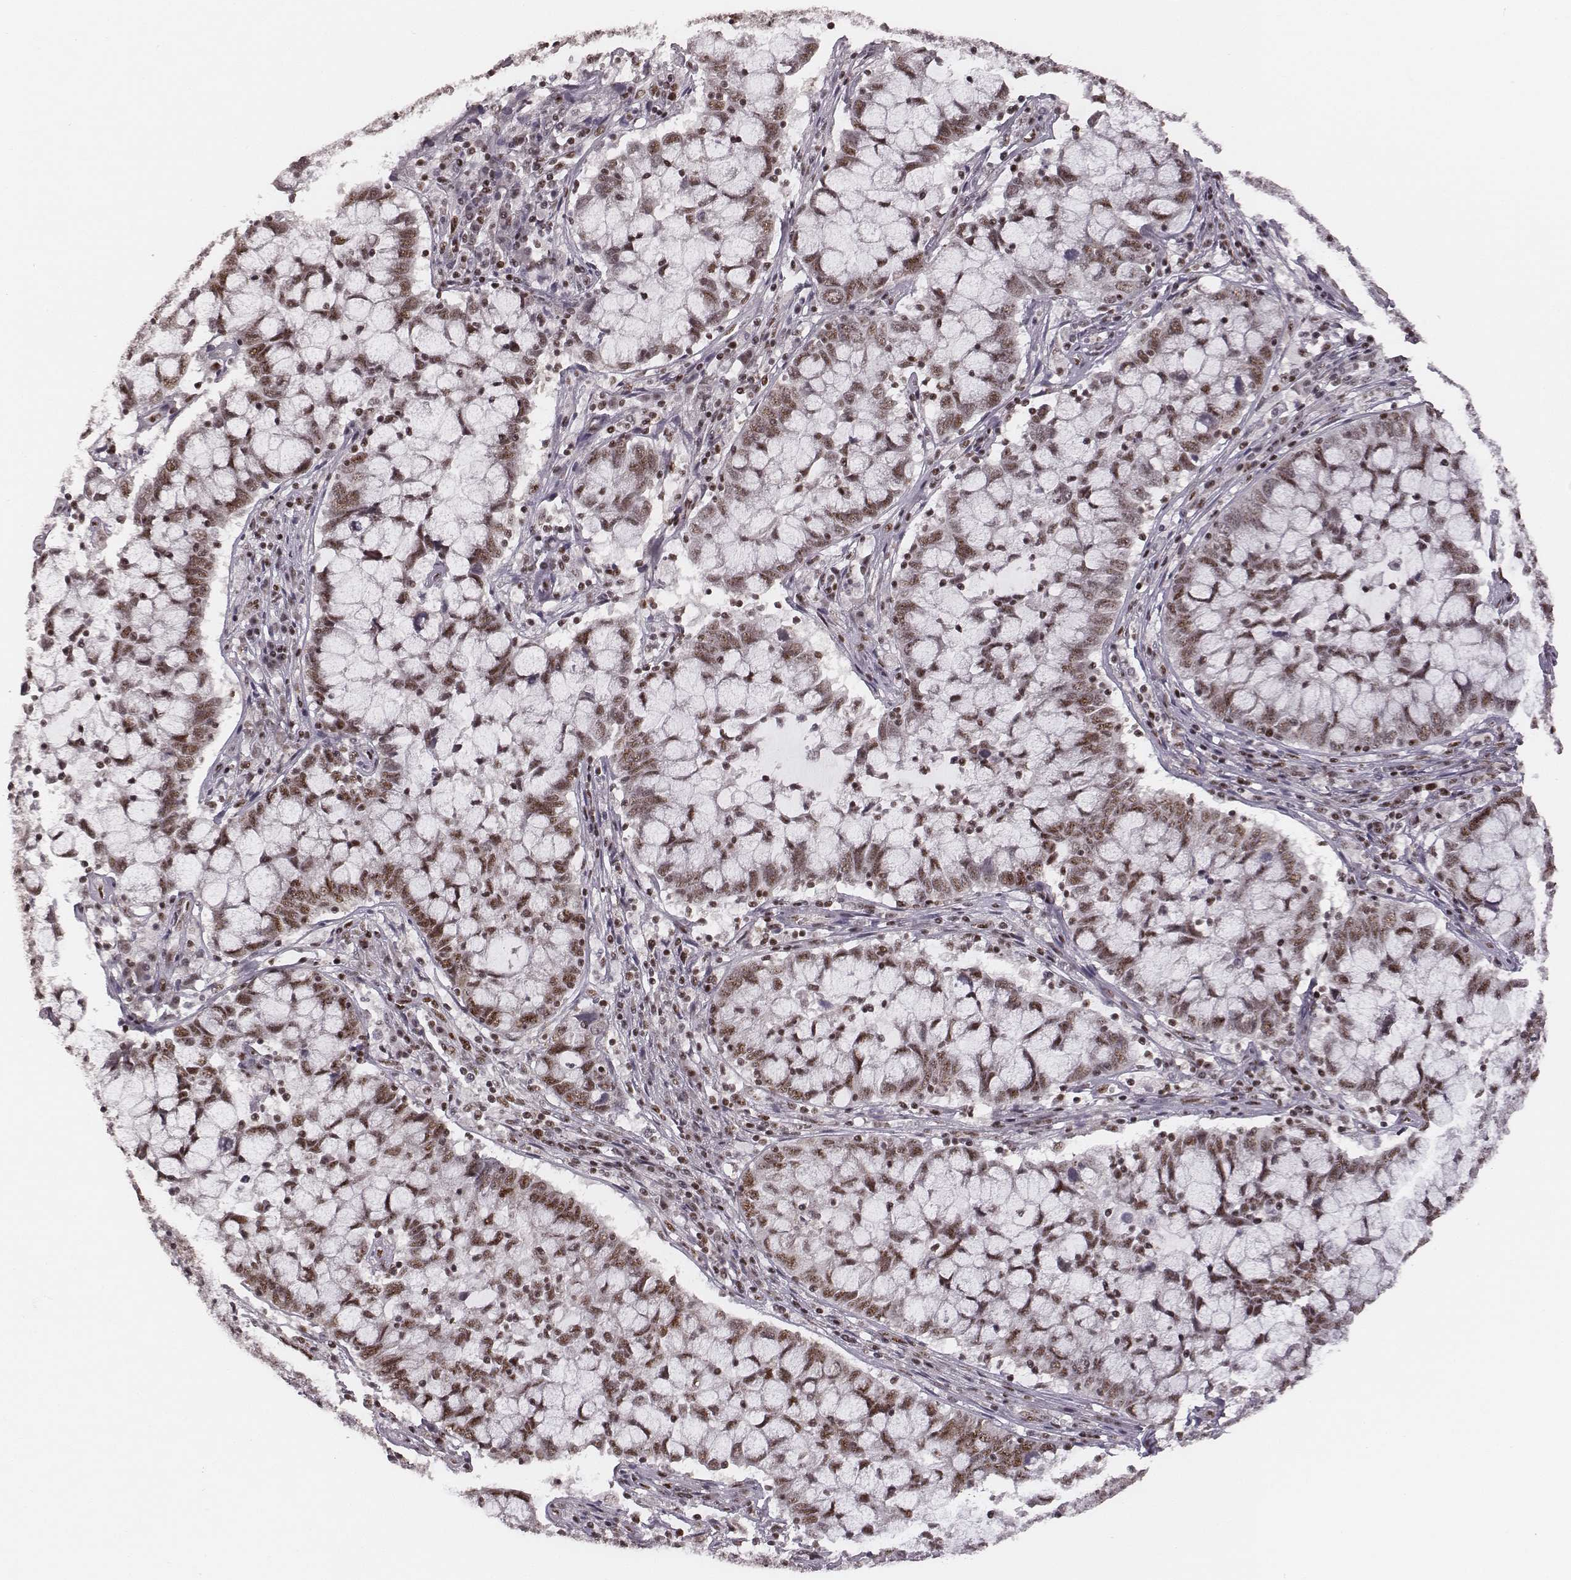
{"staining": {"intensity": "moderate", "quantity": ">75%", "location": "nuclear"}, "tissue": "cervical cancer", "cell_type": "Tumor cells", "image_type": "cancer", "snomed": [{"axis": "morphology", "description": "Adenocarcinoma, NOS"}, {"axis": "topography", "description": "Cervix"}], "caption": "A histopathology image of human cervical cancer stained for a protein reveals moderate nuclear brown staining in tumor cells. The staining was performed using DAB, with brown indicating positive protein expression. Nuclei are stained blue with hematoxylin.", "gene": "LUC7L", "patient": {"sex": "female", "age": 40}}